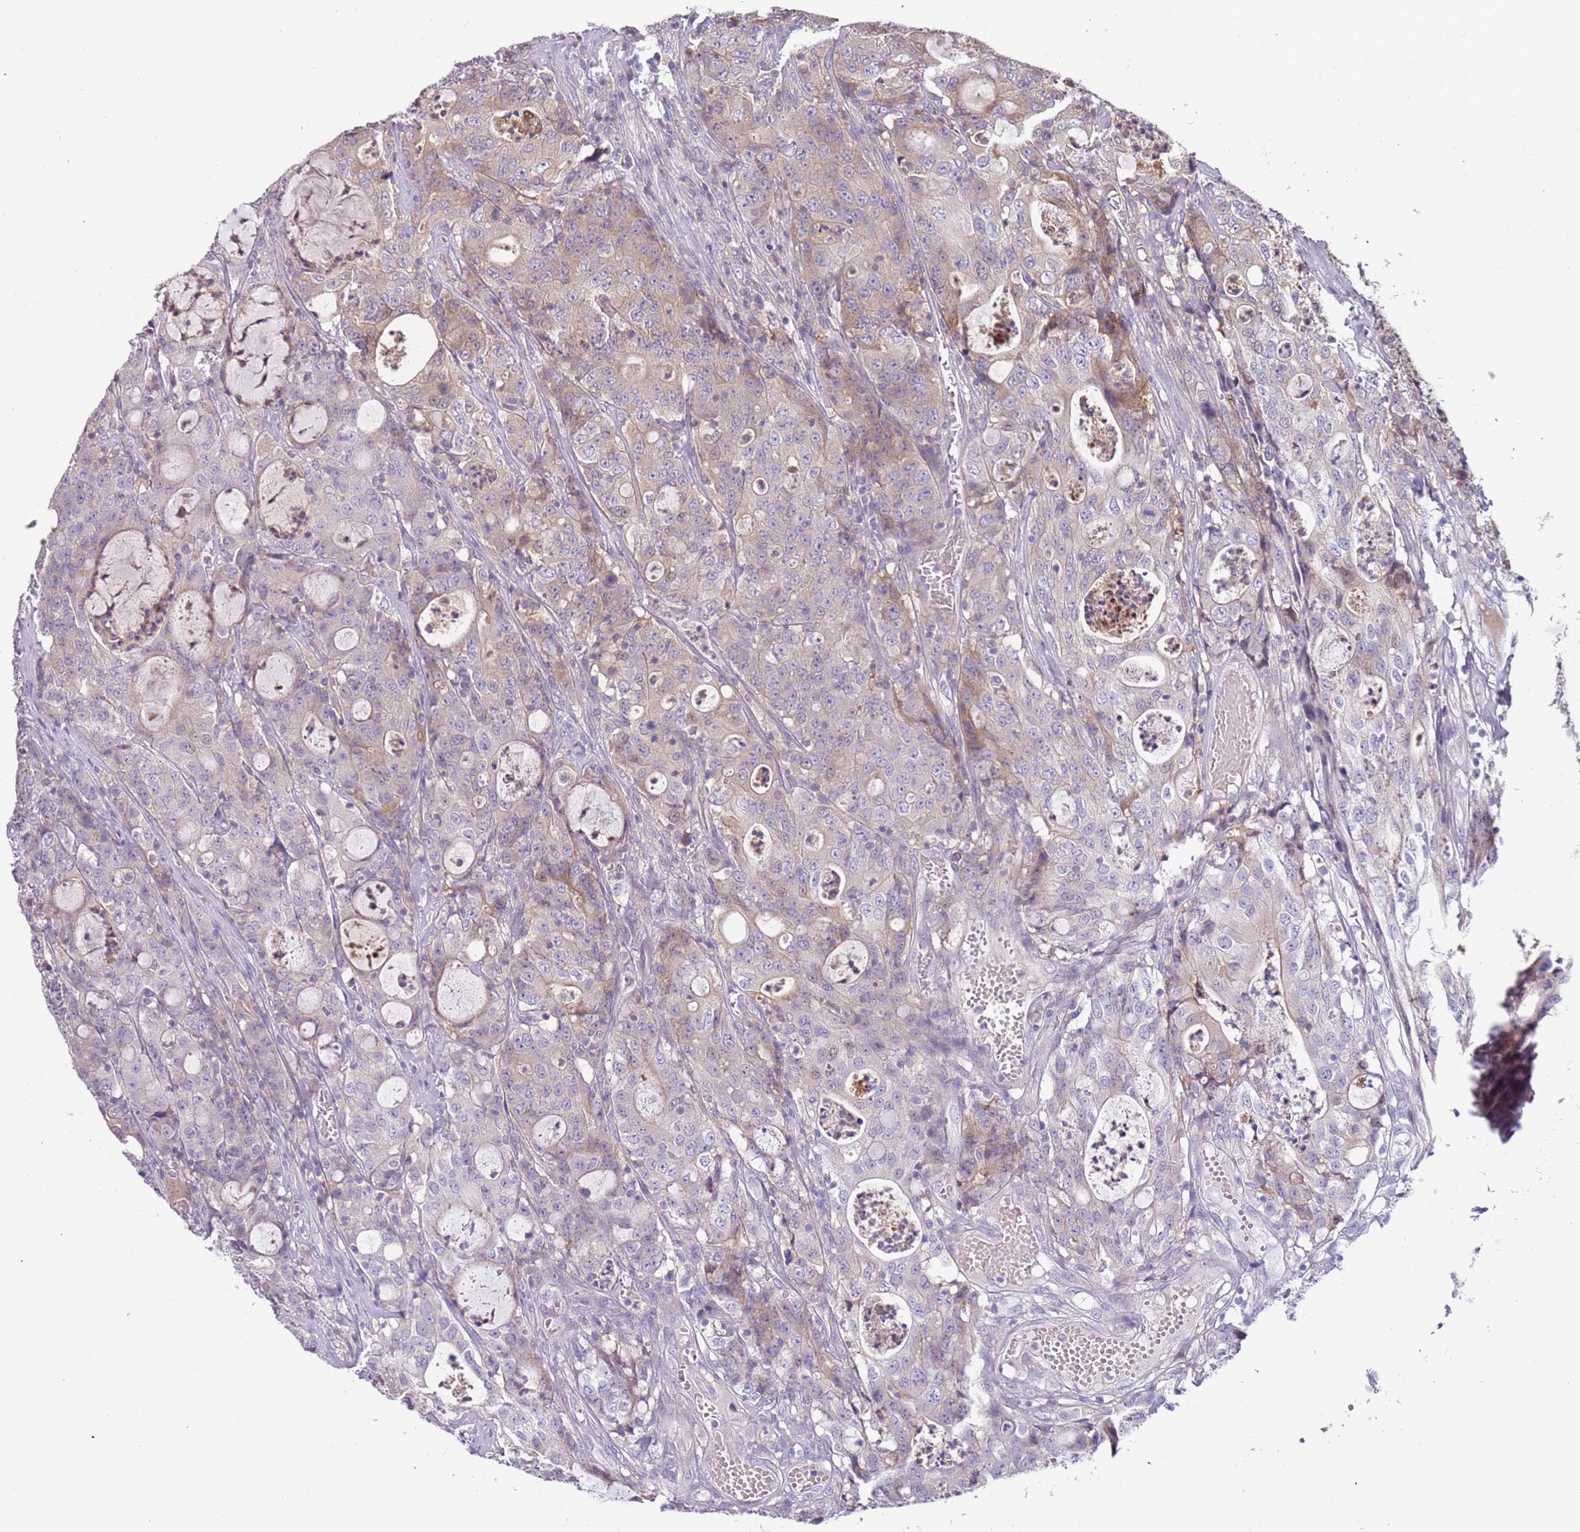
{"staining": {"intensity": "moderate", "quantity": "<25%", "location": "cytoplasmic/membranous"}, "tissue": "colorectal cancer", "cell_type": "Tumor cells", "image_type": "cancer", "snomed": [{"axis": "morphology", "description": "Adenocarcinoma, NOS"}, {"axis": "topography", "description": "Colon"}], "caption": "A histopathology image of colorectal adenocarcinoma stained for a protein exhibits moderate cytoplasmic/membranous brown staining in tumor cells.", "gene": "ARHGAP5", "patient": {"sex": "male", "age": 83}}